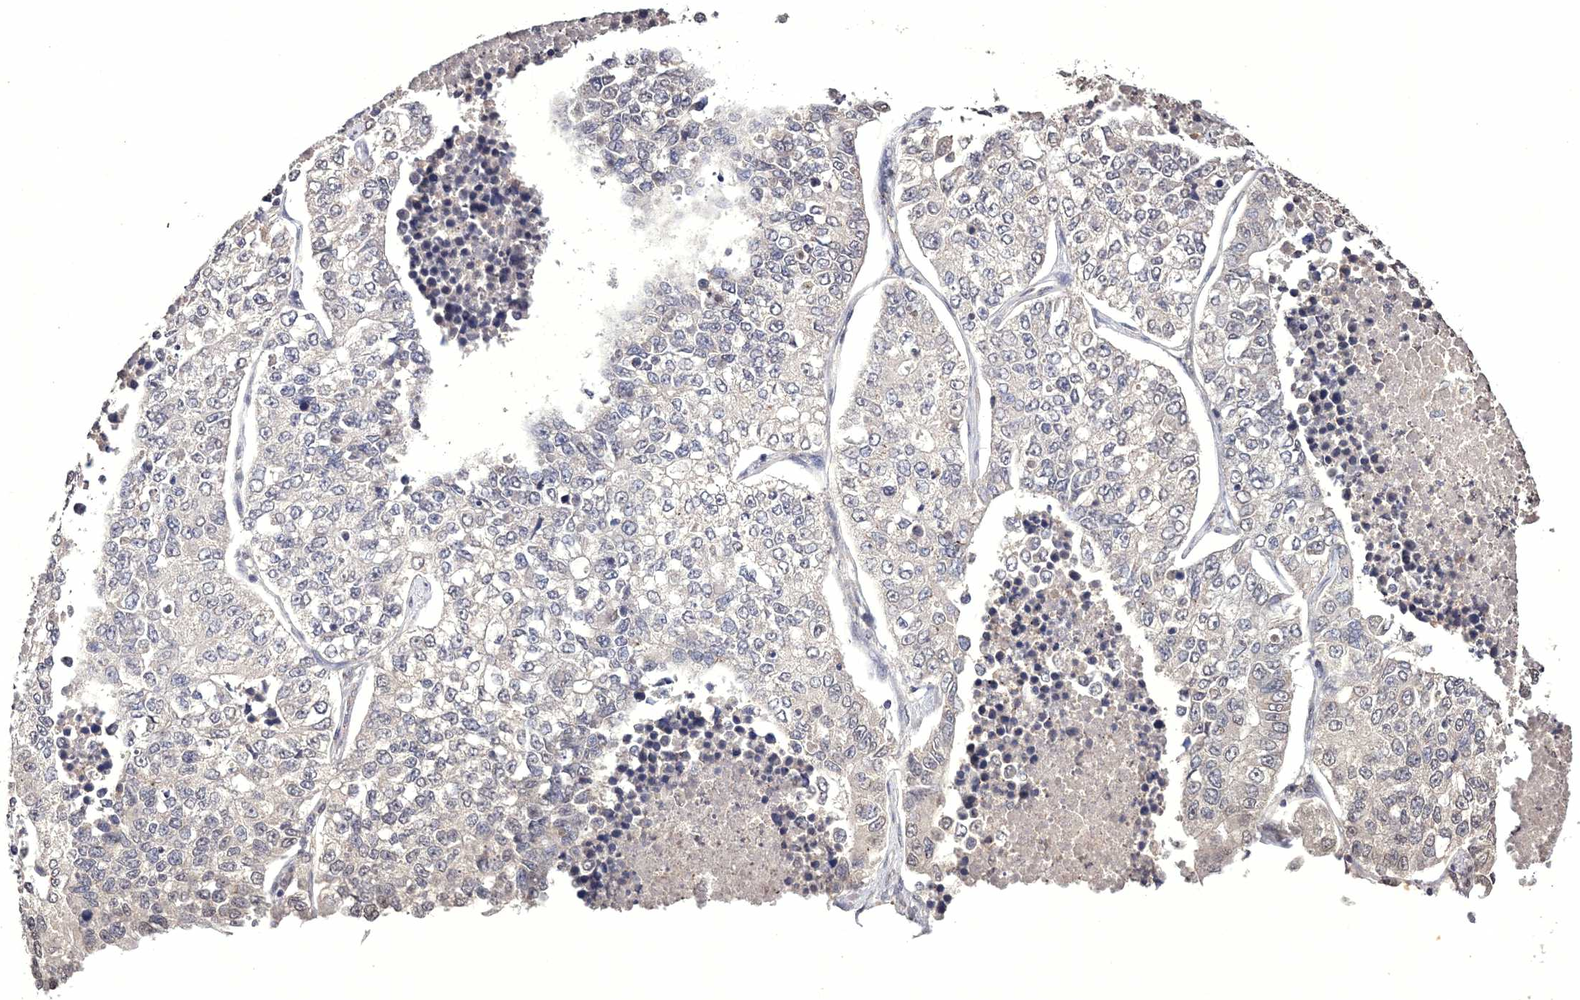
{"staining": {"intensity": "weak", "quantity": "<25%", "location": "nuclear"}, "tissue": "lung cancer", "cell_type": "Tumor cells", "image_type": "cancer", "snomed": [{"axis": "morphology", "description": "Adenocarcinoma, NOS"}, {"axis": "topography", "description": "Lung"}], "caption": "Tumor cells are negative for protein expression in human lung cancer (adenocarcinoma).", "gene": "GPN1", "patient": {"sex": "male", "age": 49}}